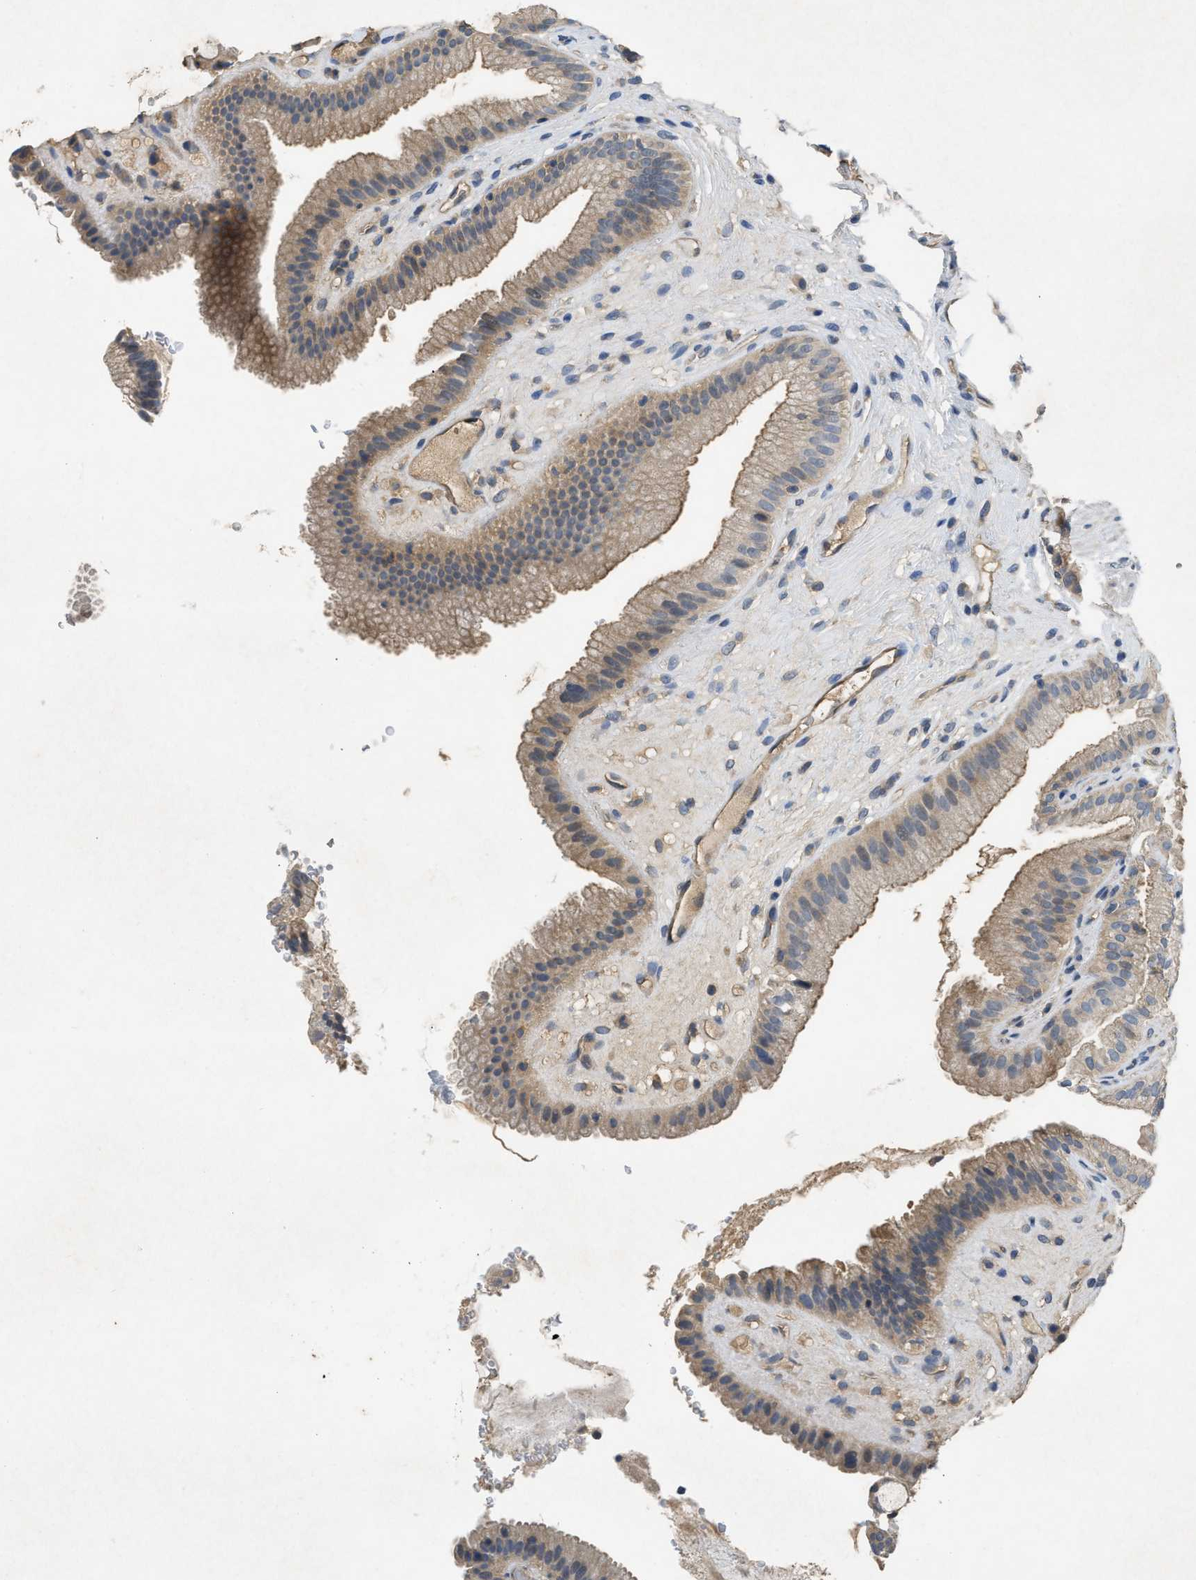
{"staining": {"intensity": "moderate", "quantity": "25%-75%", "location": "cytoplasmic/membranous"}, "tissue": "gallbladder", "cell_type": "Glandular cells", "image_type": "normal", "snomed": [{"axis": "morphology", "description": "Normal tissue, NOS"}, {"axis": "topography", "description": "Gallbladder"}], "caption": "Immunohistochemistry micrograph of normal gallbladder: gallbladder stained using immunohistochemistry (IHC) shows medium levels of moderate protein expression localized specifically in the cytoplasmic/membranous of glandular cells, appearing as a cytoplasmic/membranous brown color.", "gene": "PPP3CA", "patient": {"sex": "male", "age": 49}}